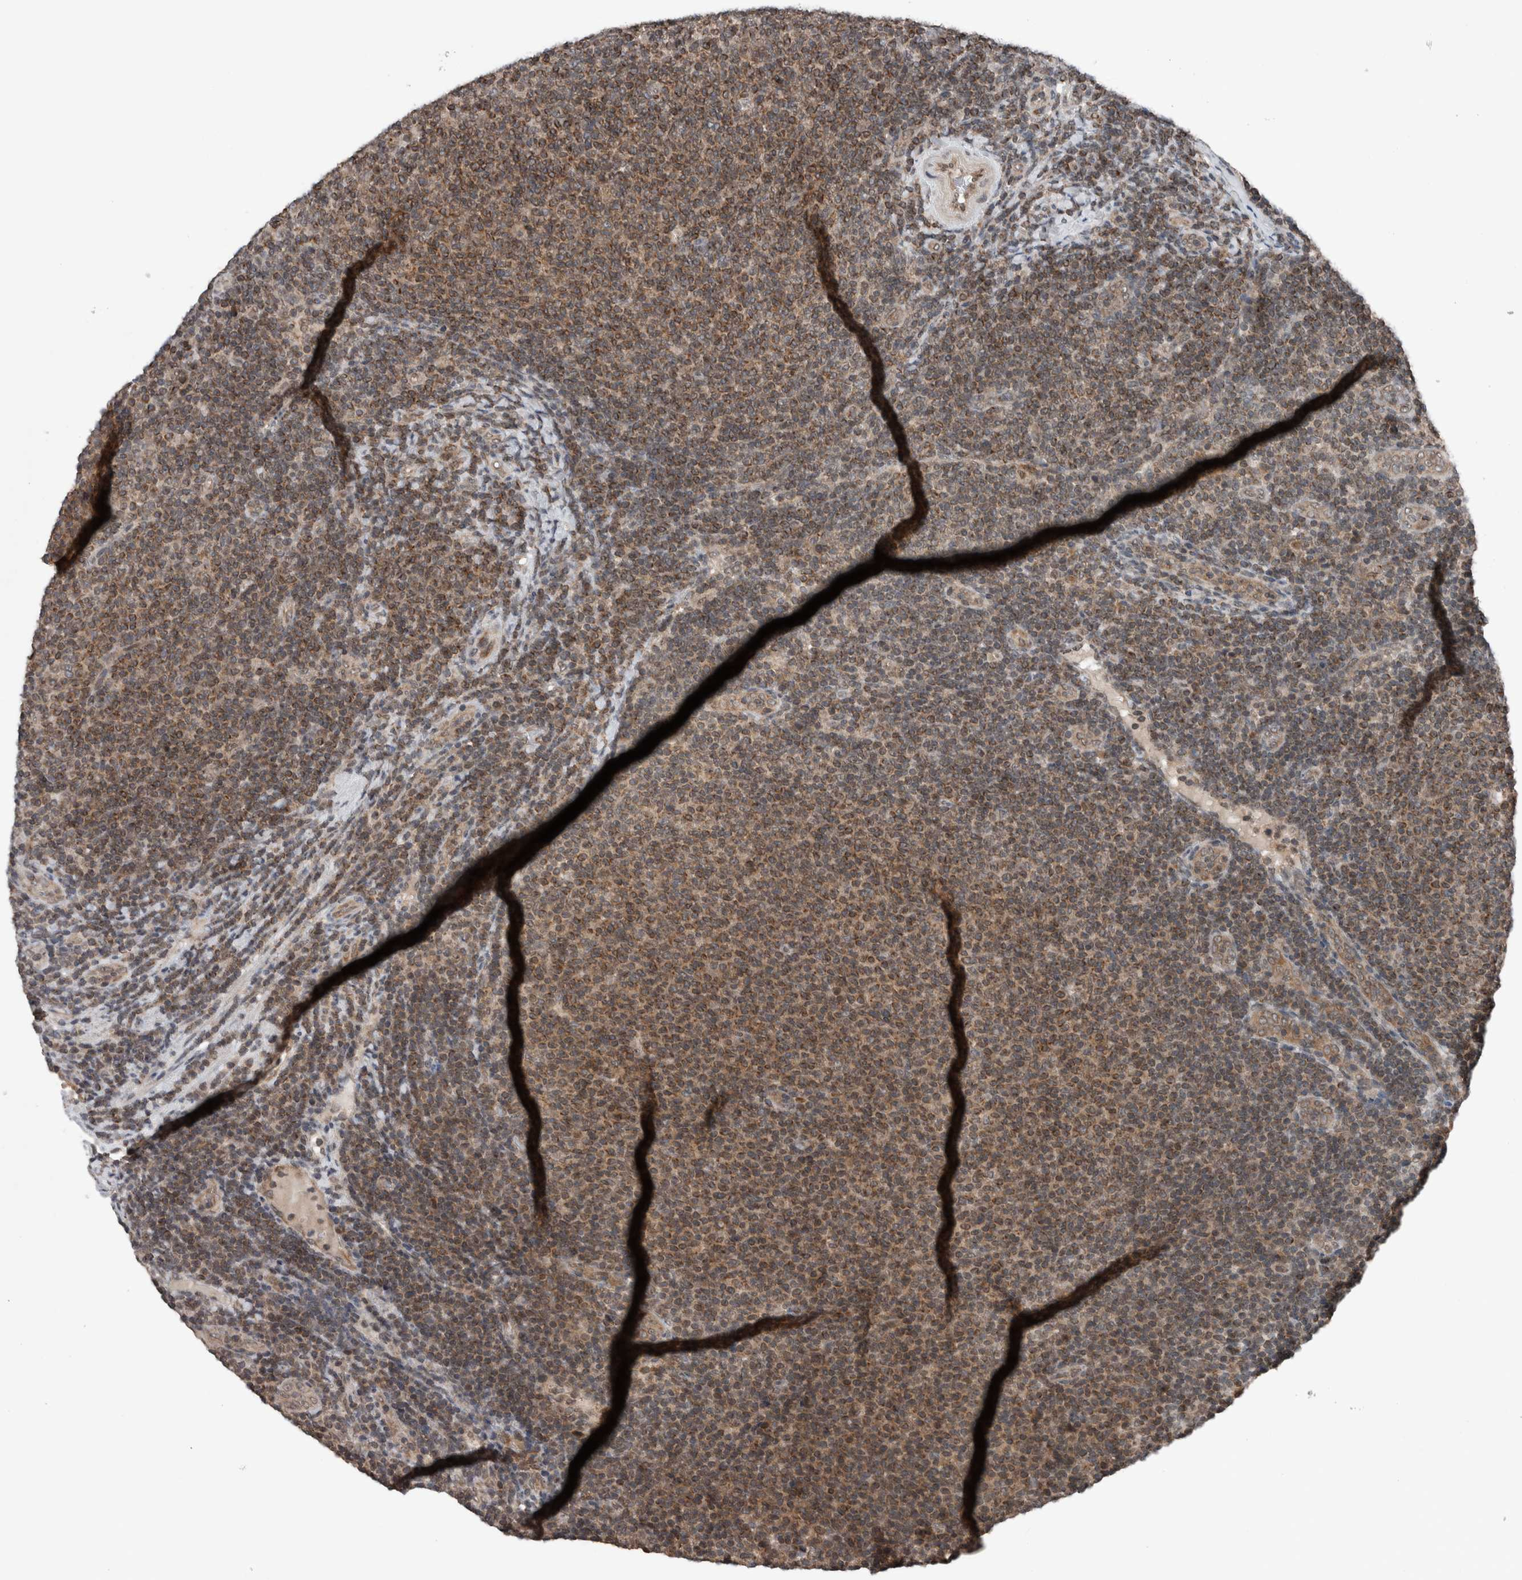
{"staining": {"intensity": "moderate", "quantity": ">75%", "location": "cytoplasmic/membranous"}, "tissue": "lymphoma", "cell_type": "Tumor cells", "image_type": "cancer", "snomed": [{"axis": "morphology", "description": "Malignant lymphoma, non-Hodgkin's type, Low grade"}, {"axis": "topography", "description": "Lymph node"}], "caption": "Lymphoma stained with IHC exhibits moderate cytoplasmic/membranous staining in approximately >75% of tumor cells.", "gene": "ENY2", "patient": {"sex": "male", "age": 66}}